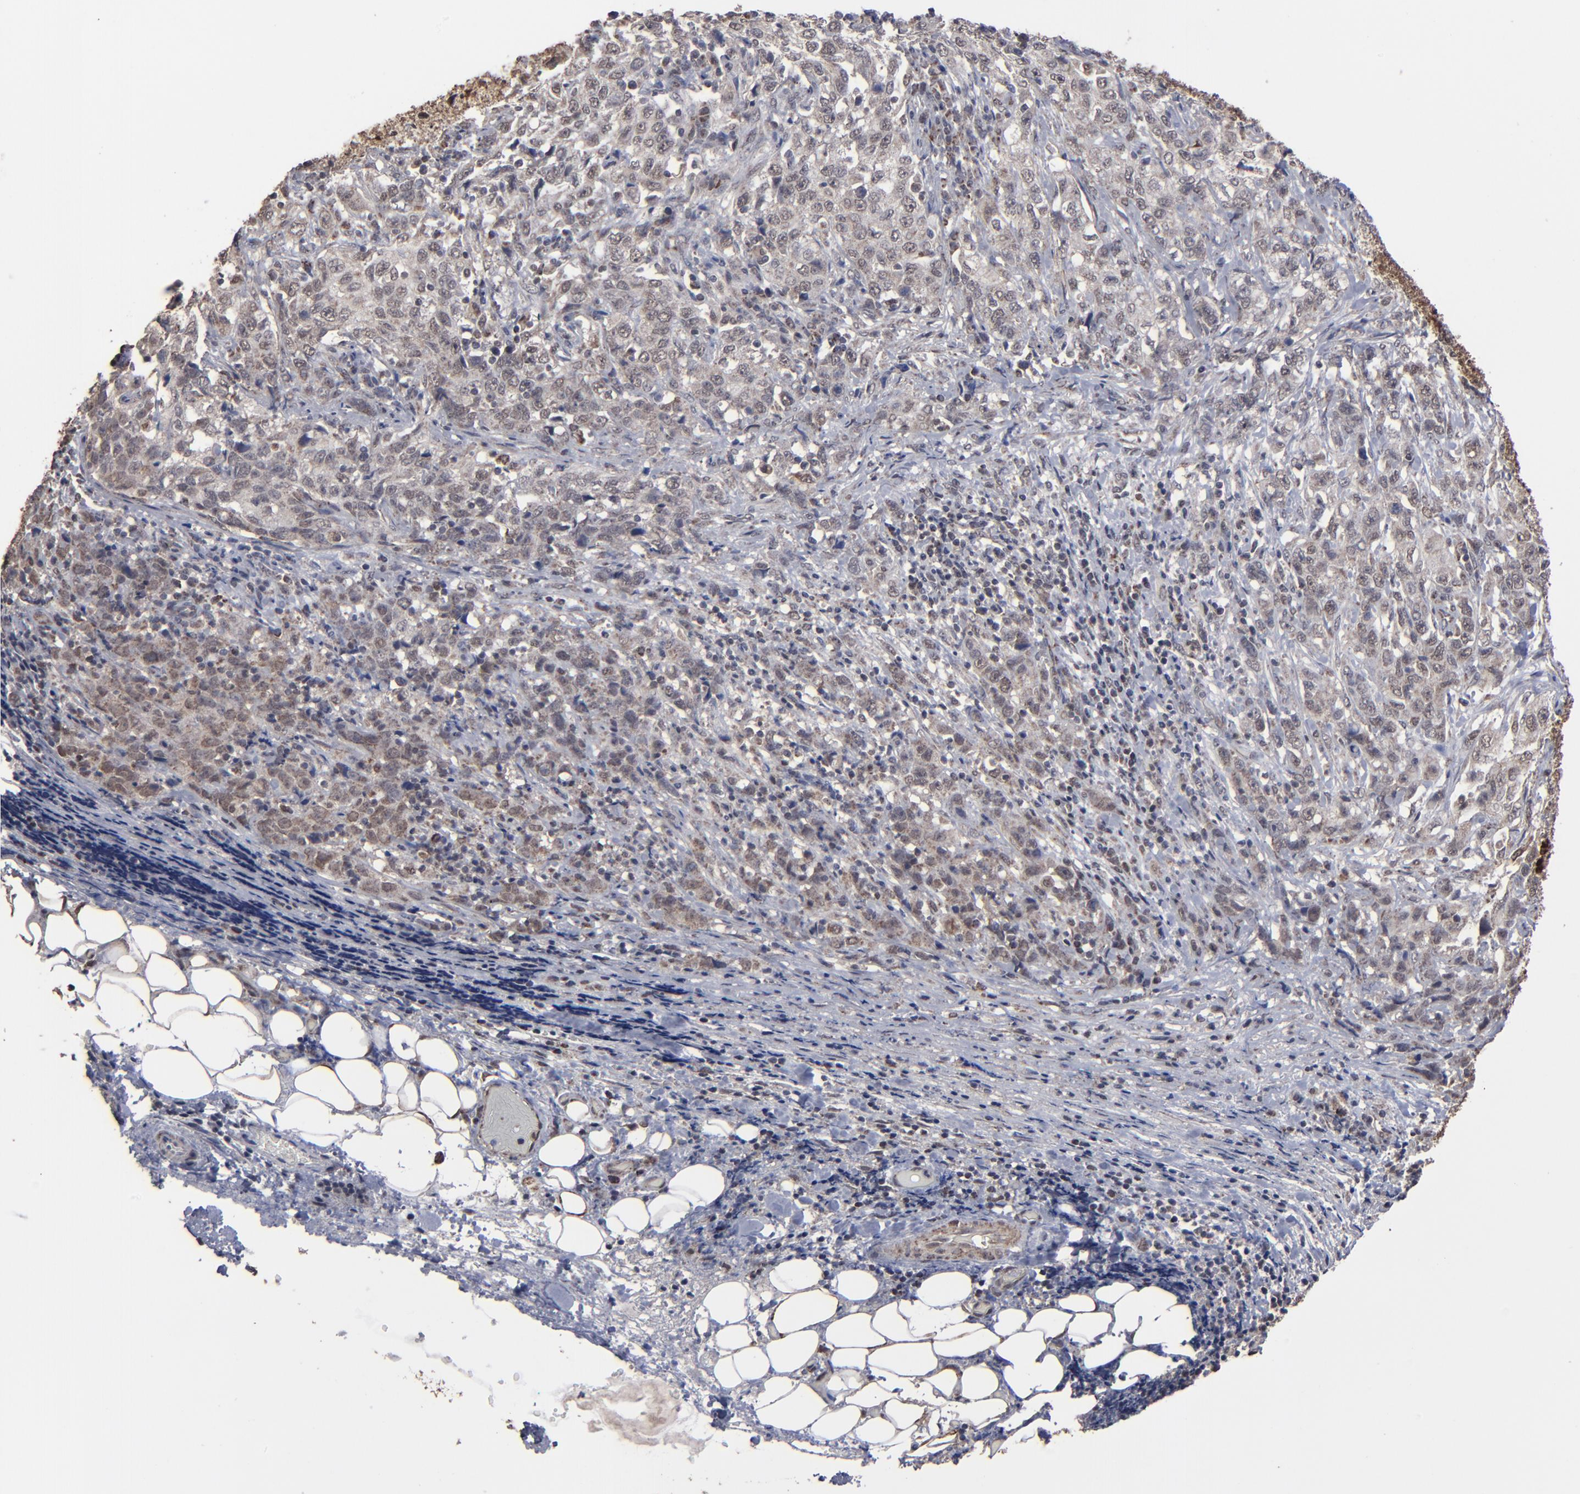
{"staining": {"intensity": "negative", "quantity": "none", "location": "none"}, "tissue": "stomach cancer", "cell_type": "Tumor cells", "image_type": "cancer", "snomed": [{"axis": "morphology", "description": "Adenocarcinoma, NOS"}, {"axis": "topography", "description": "Stomach"}], "caption": "Stomach cancer stained for a protein using immunohistochemistry reveals no expression tumor cells.", "gene": "BNIP3", "patient": {"sex": "male", "age": 48}}